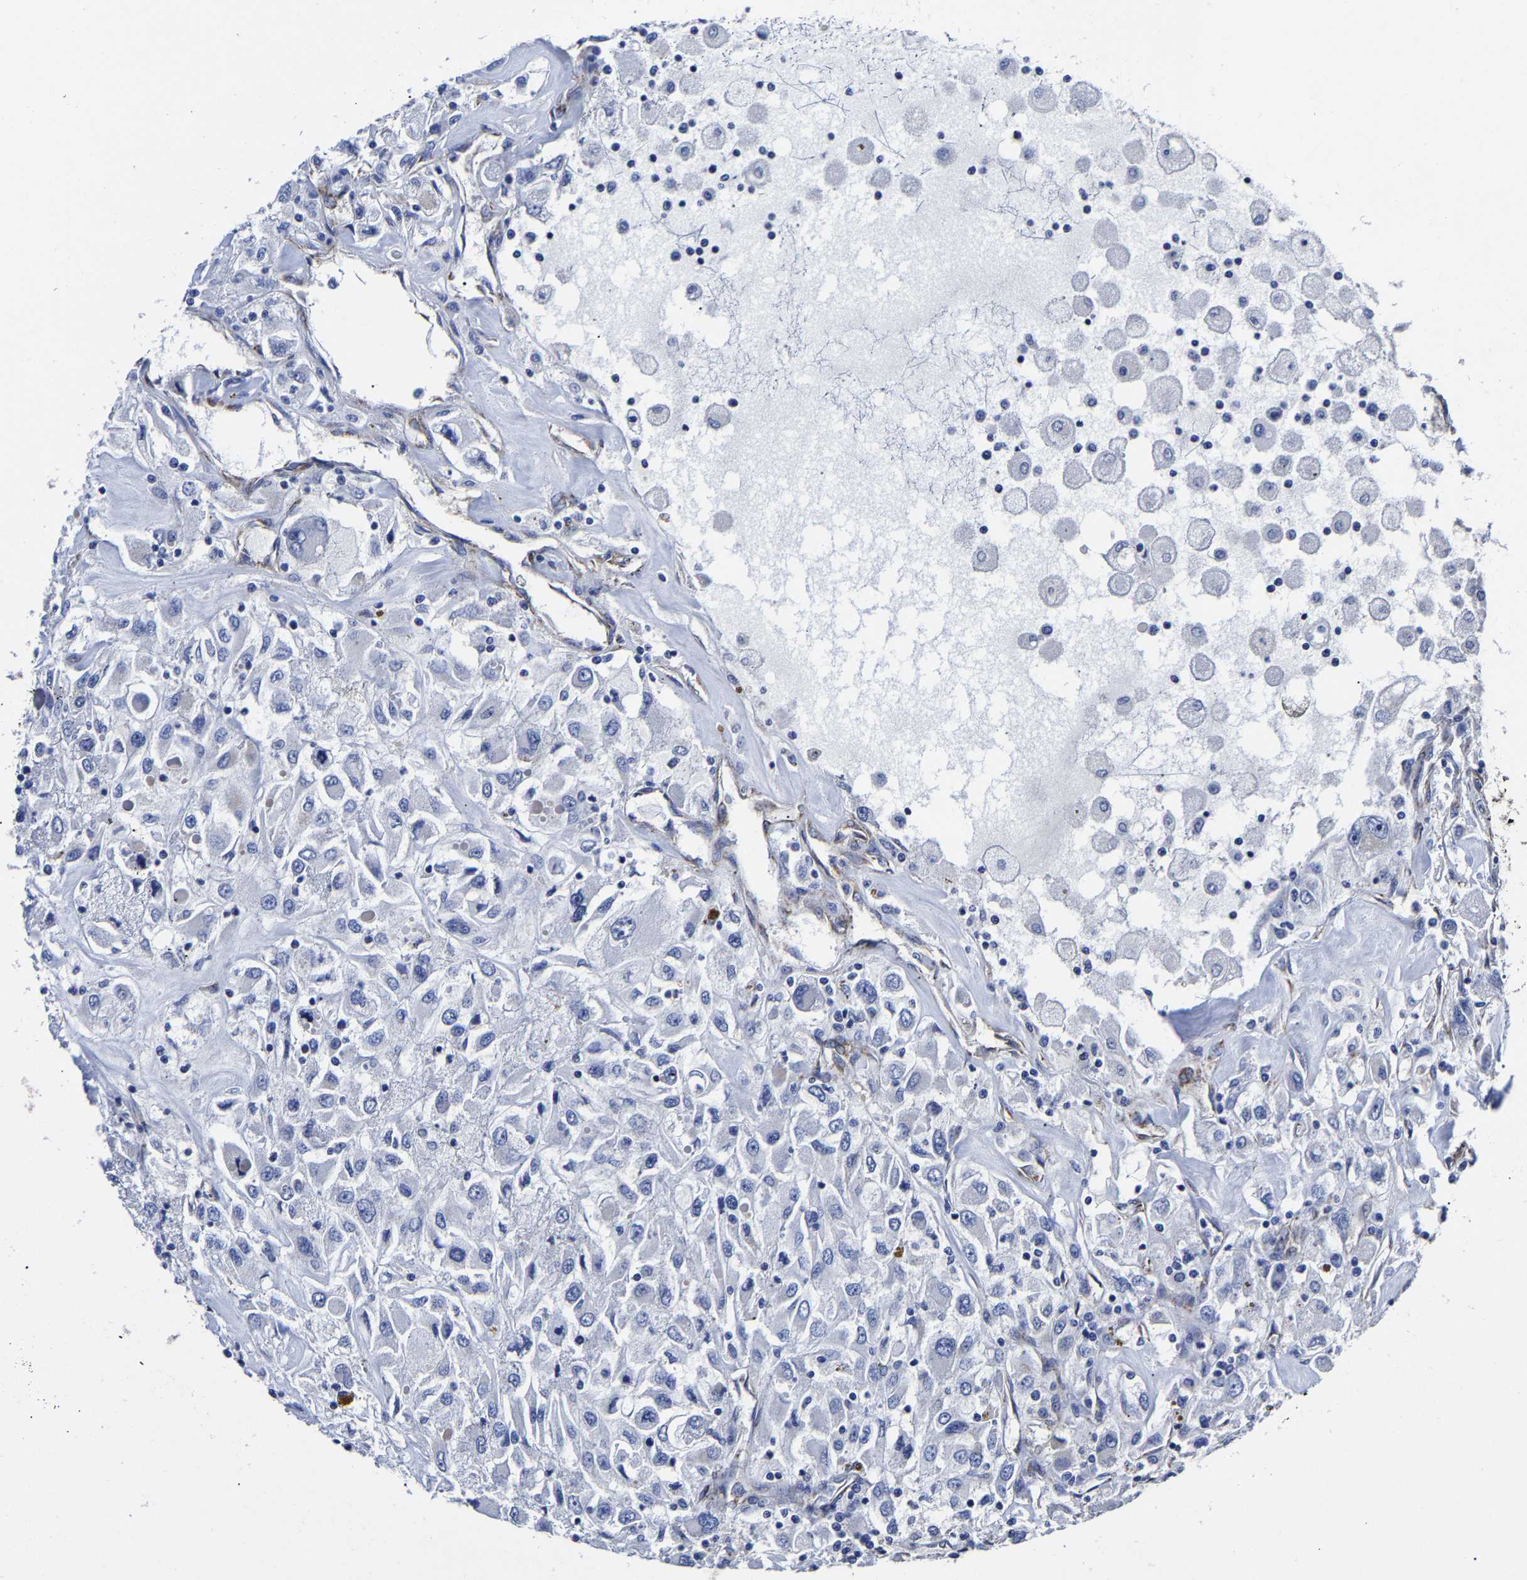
{"staining": {"intensity": "negative", "quantity": "none", "location": "none"}, "tissue": "renal cancer", "cell_type": "Tumor cells", "image_type": "cancer", "snomed": [{"axis": "morphology", "description": "Adenocarcinoma, NOS"}, {"axis": "topography", "description": "Kidney"}], "caption": "An IHC micrograph of renal cancer (adenocarcinoma) is shown. There is no staining in tumor cells of renal cancer (adenocarcinoma). (Stains: DAB immunohistochemistry with hematoxylin counter stain, Microscopy: brightfield microscopy at high magnification).", "gene": "AASS", "patient": {"sex": "female", "age": 52}}